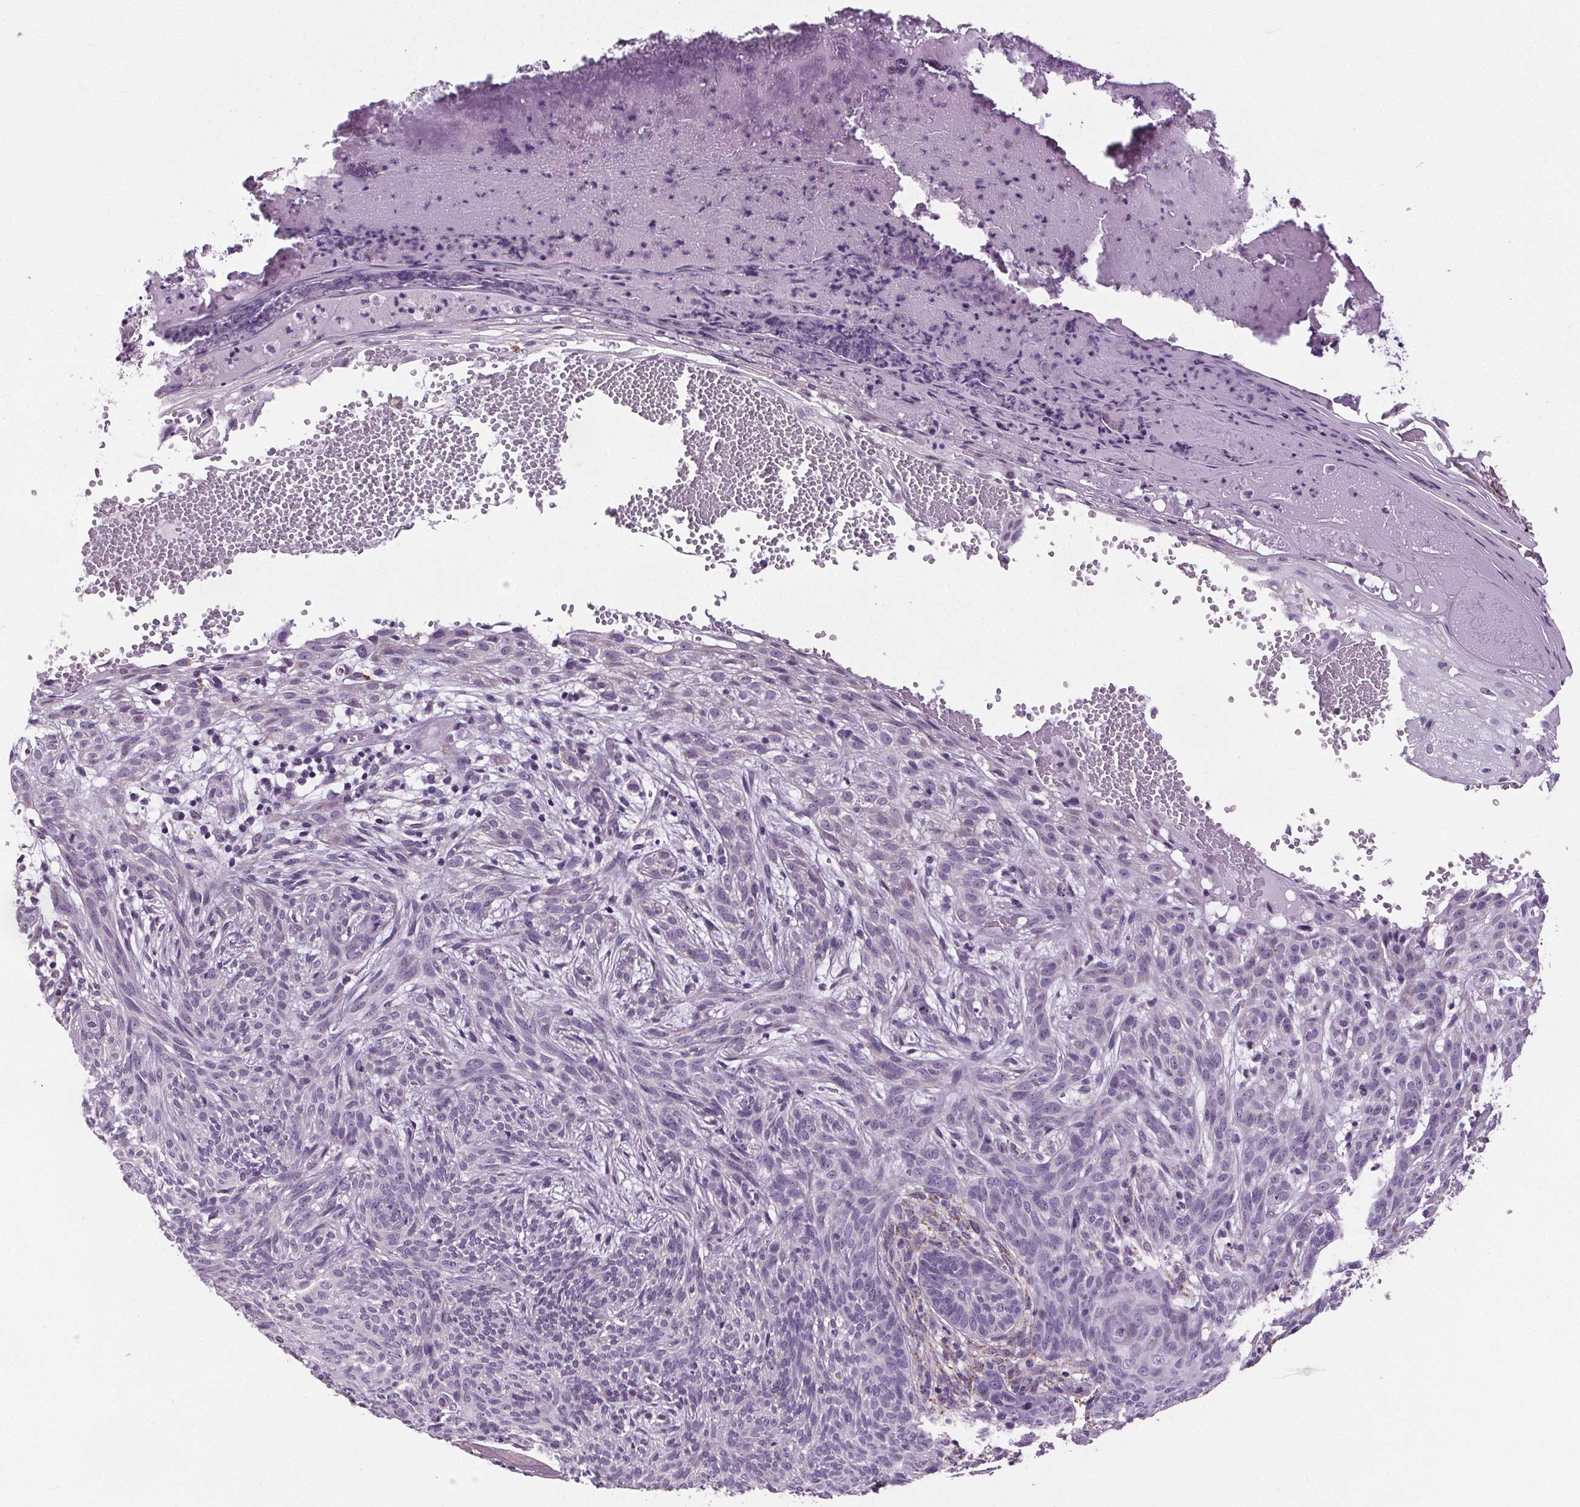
{"staining": {"intensity": "negative", "quantity": "none", "location": "none"}, "tissue": "skin cancer", "cell_type": "Tumor cells", "image_type": "cancer", "snomed": [{"axis": "morphology", "description": "Basal cell carcinoma"}, {"axis": "topography", "description": "Skin"}], "caption": "This is an IHC micrograph of human skin basal cell carcinoma. There is no staining in tumor cells.", "gene": "GPIHBP1", "patient": {"sex": "male", "age": 84}}